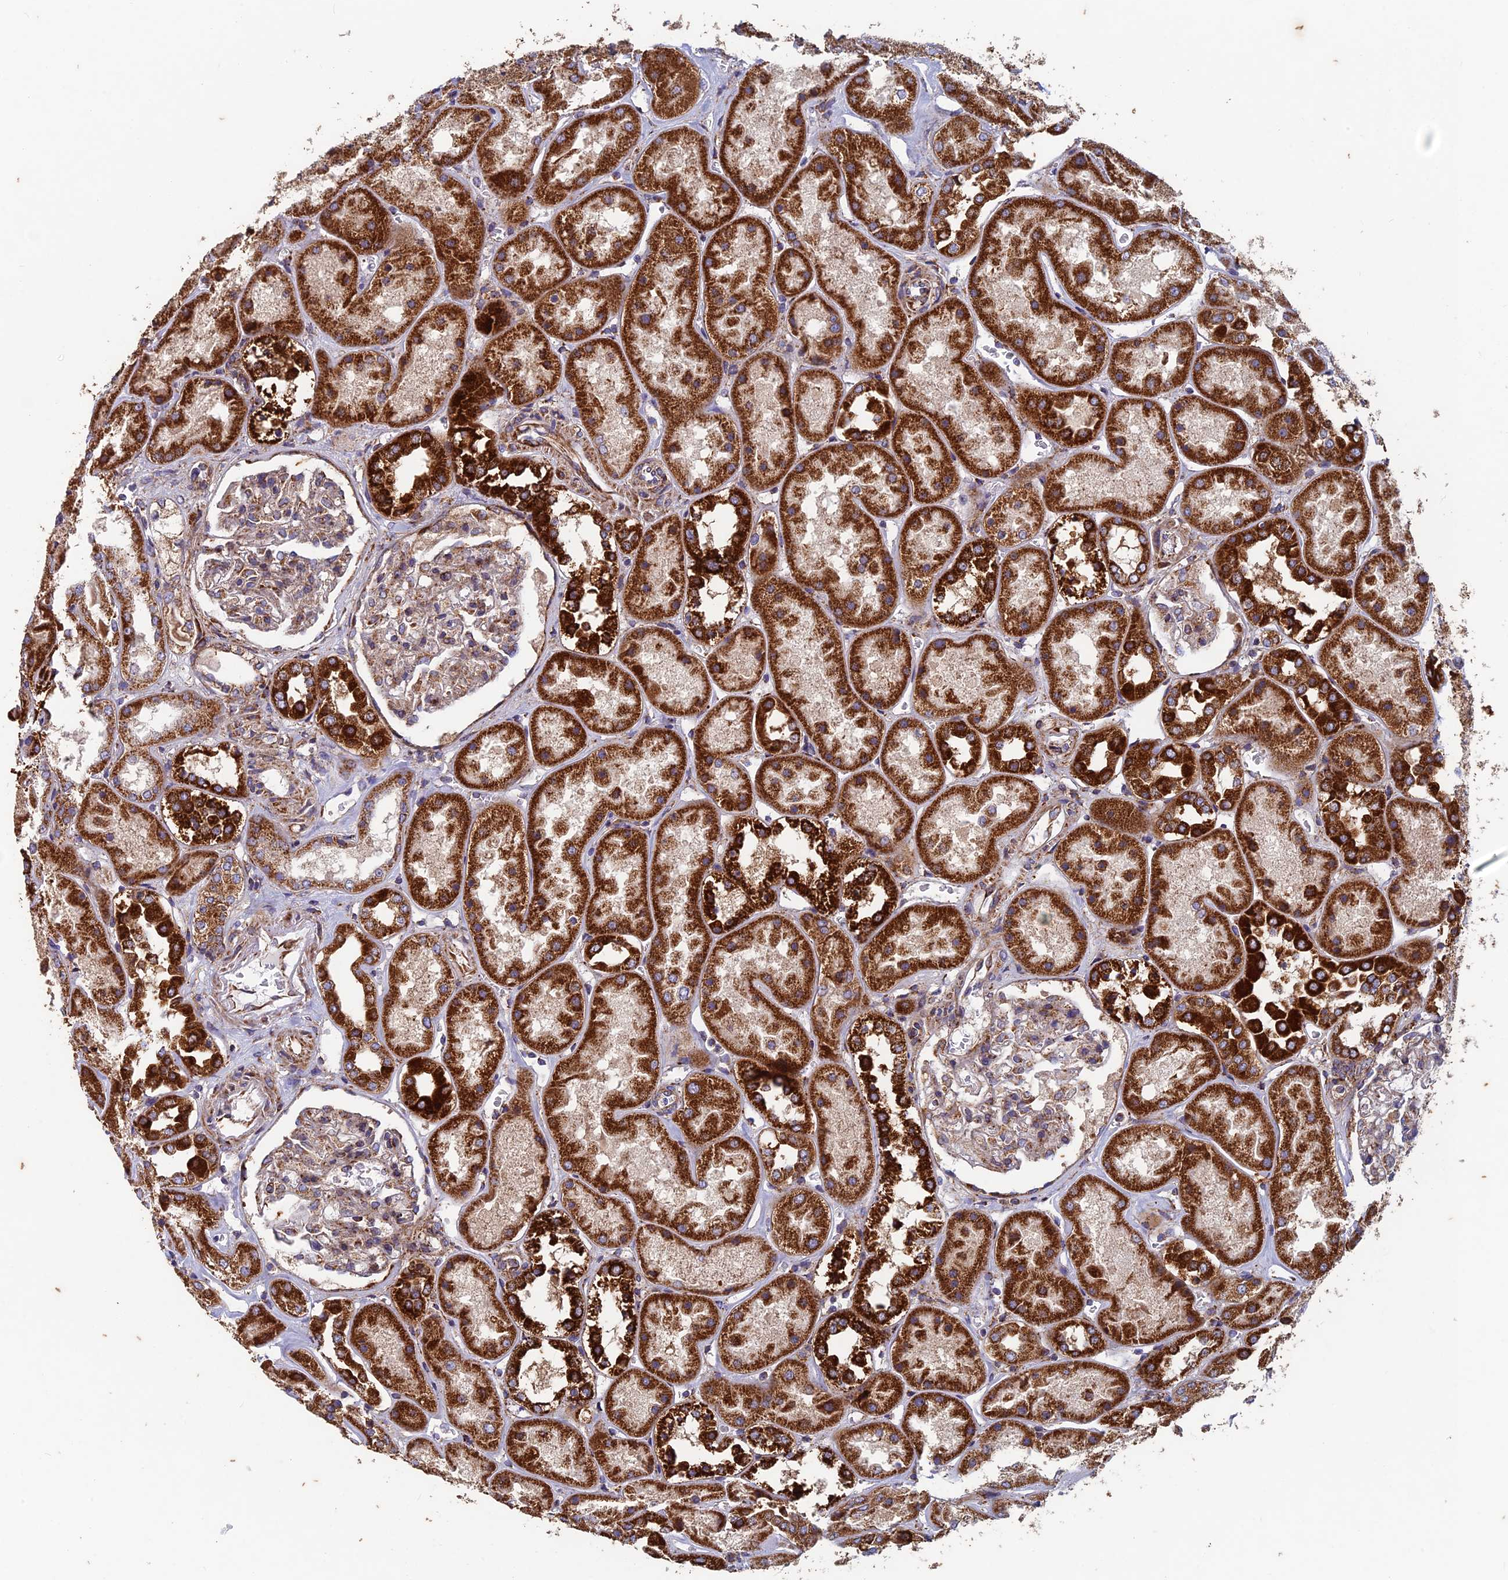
{"staining": {"intensity": "moderate", "quantity": "25%-75%", "location": "cytoplasmic/membranous"}, "tissue": "kidney", "cell_type": "Cells in glomeruli", "image_type": "normal", "snomed": [{"axis": "morphology", "description": "Normal tissue, NOS"}, {"axis": "topography", "description": "Kidney"}], "caption": "Kidney stained with immunohistochemistry exhibits moderate cytoplasmic/membranous positivity in approximately 25%-75% of cells in glomeruli.", "gene": "AP4S1", "patient": {"sex": "male", "age": 70}}